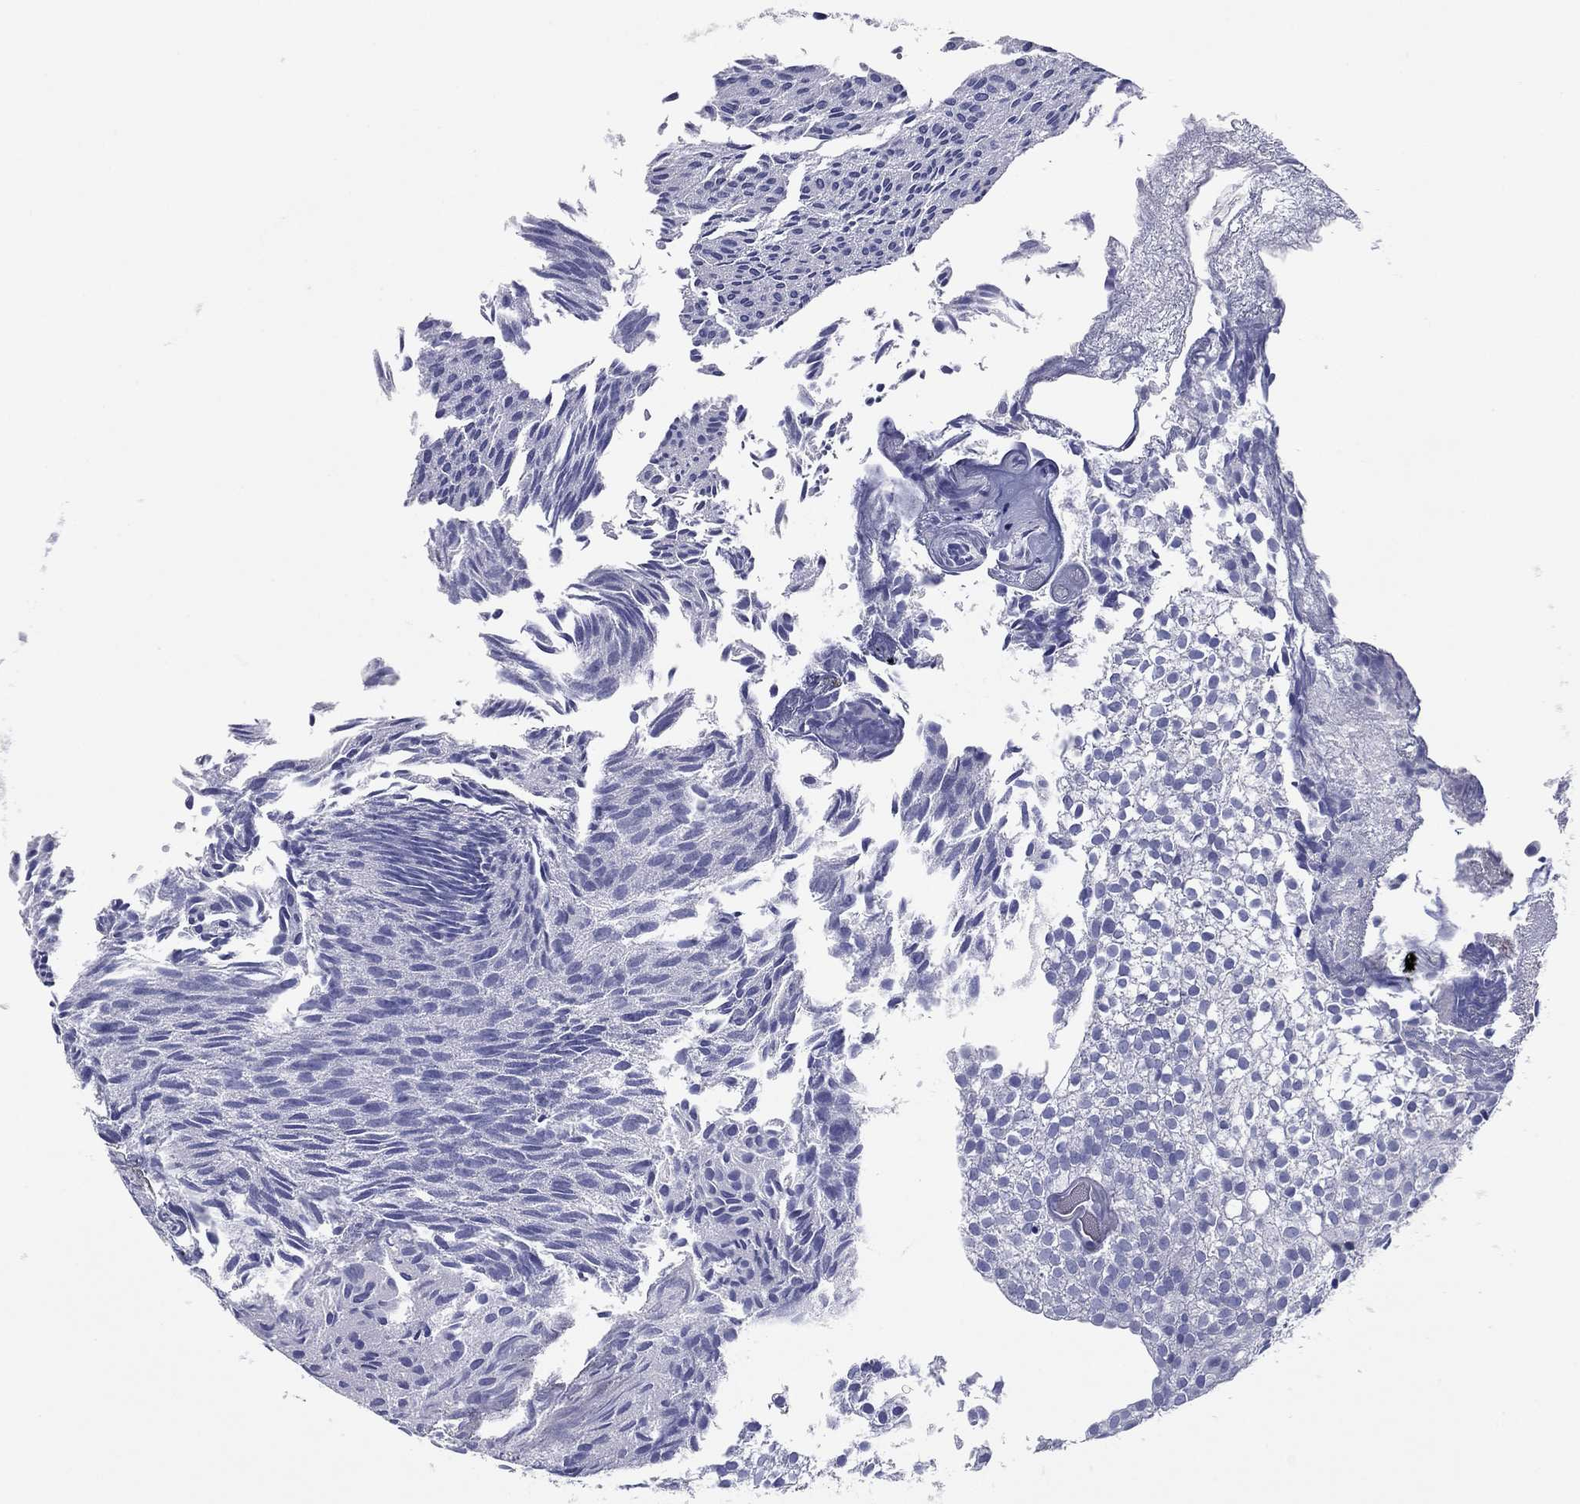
{"staining": {"intensity": "negative", "quantity": "none", "location": "none"}, "tissue": "urothelial cancer", "cell_type": "Tumor cells", "image_type": "cancer", "snomed": [{"axis": "morphology", "description": "Urothelial carcinoma, Low grade"}, {"axis": "topography", "description": "Urinary bladder"}], "caption": "Human low-grade urothelial carcinoma stained for a protein using immunohistochemistry (IHC) displays no staining in tumor cells.", "gene": "ITGAE", "patient": {"sex": "male", "age": 89}}